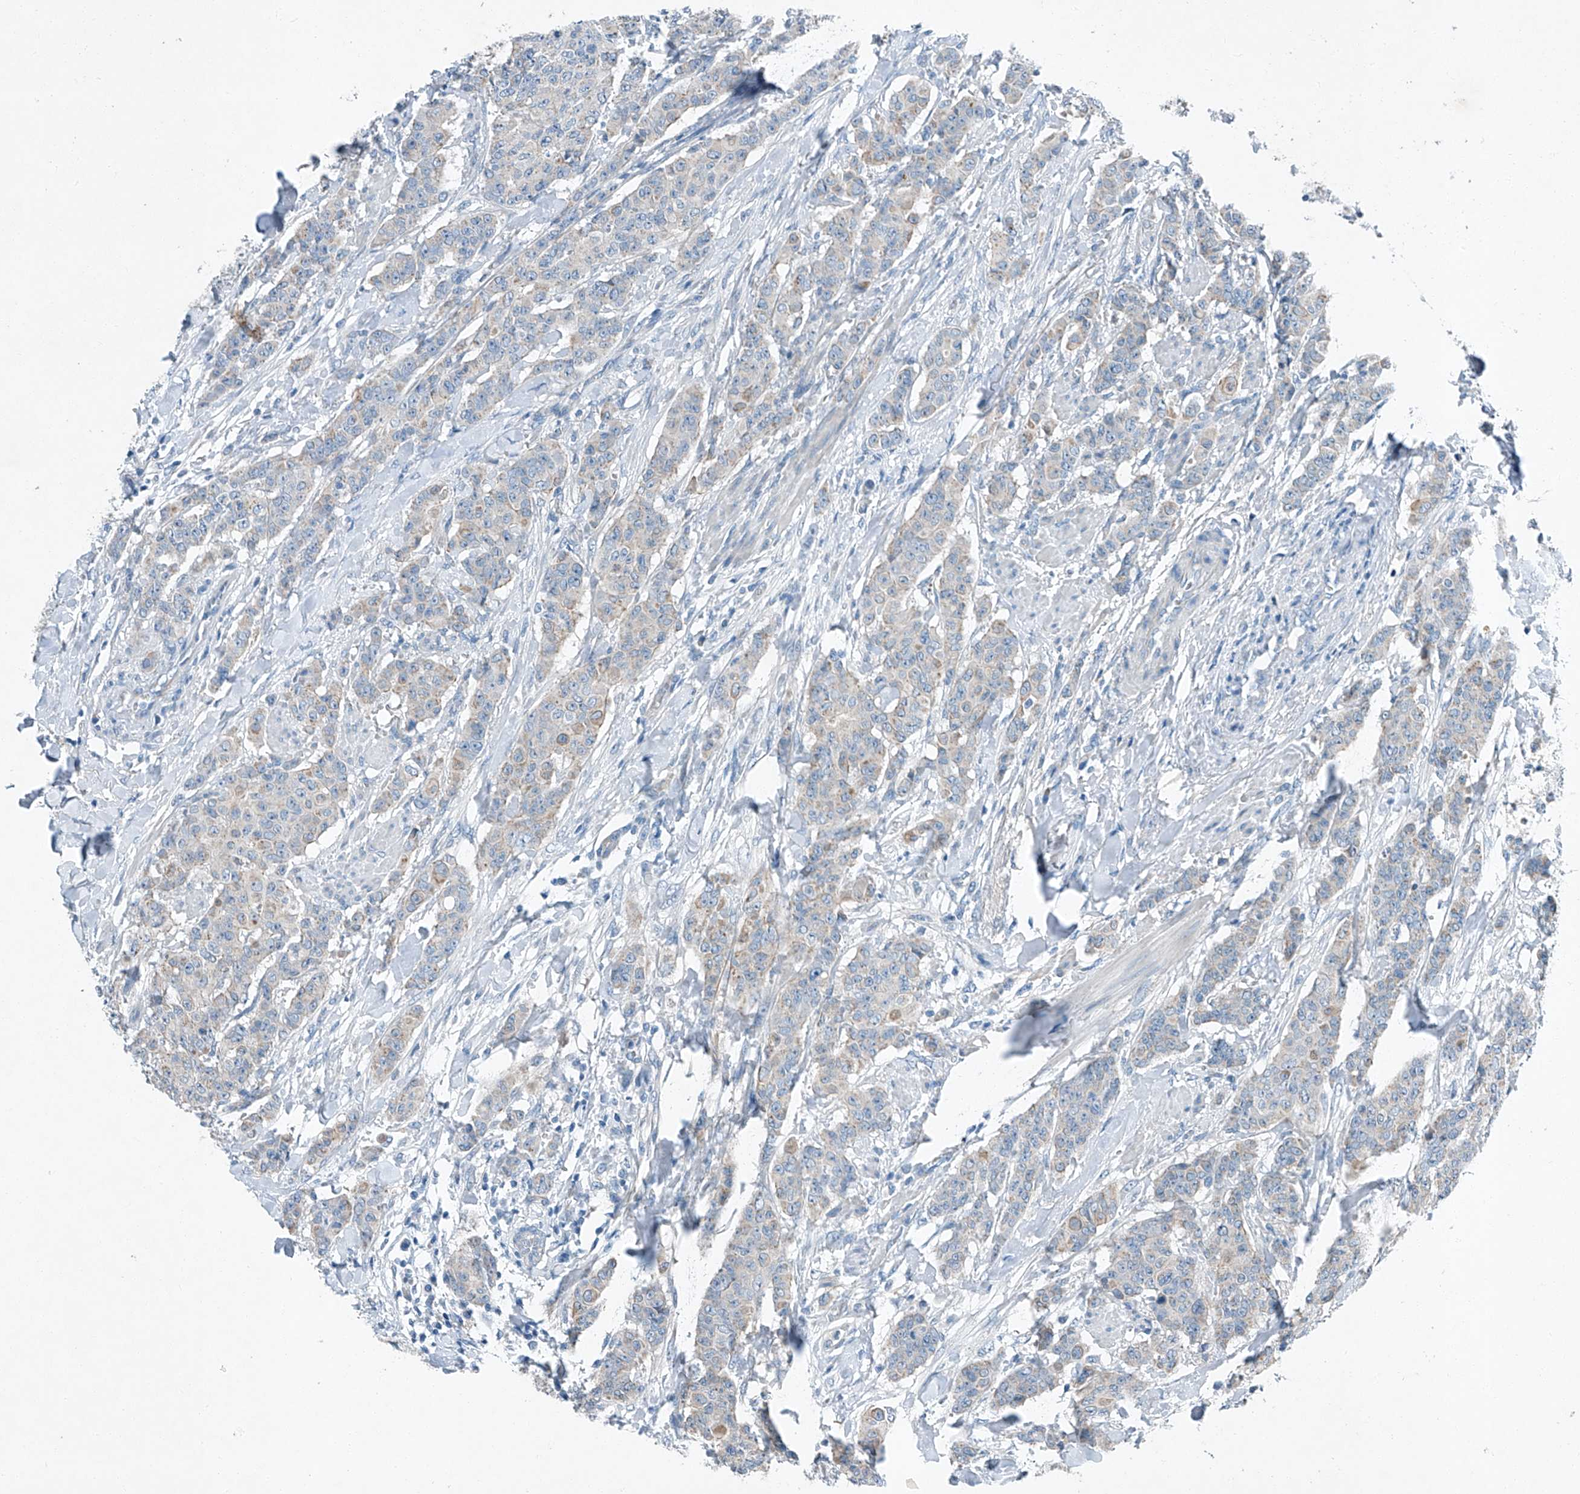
{"staining": {"intensity": "weak", "quantity": "<25%", "location": "cytoplasmic/membranous"}, "tissue": "breast cancer", "cell_type": "Tumor cells", "image_type": "cancer", "snomed": [{"axis": "morphology", "description": "Duct carcinoma"}, {"axis": "topography", "description": "Breast"}], "caption": "Tumor cells show no significant protein positivity in intraductal carcinoma (breast). (Brightfield microscopy of DAB immunohistochemistry at high magnification).", "gene": "MDGA1", "patient": {"sex": "female", "age": 40}}